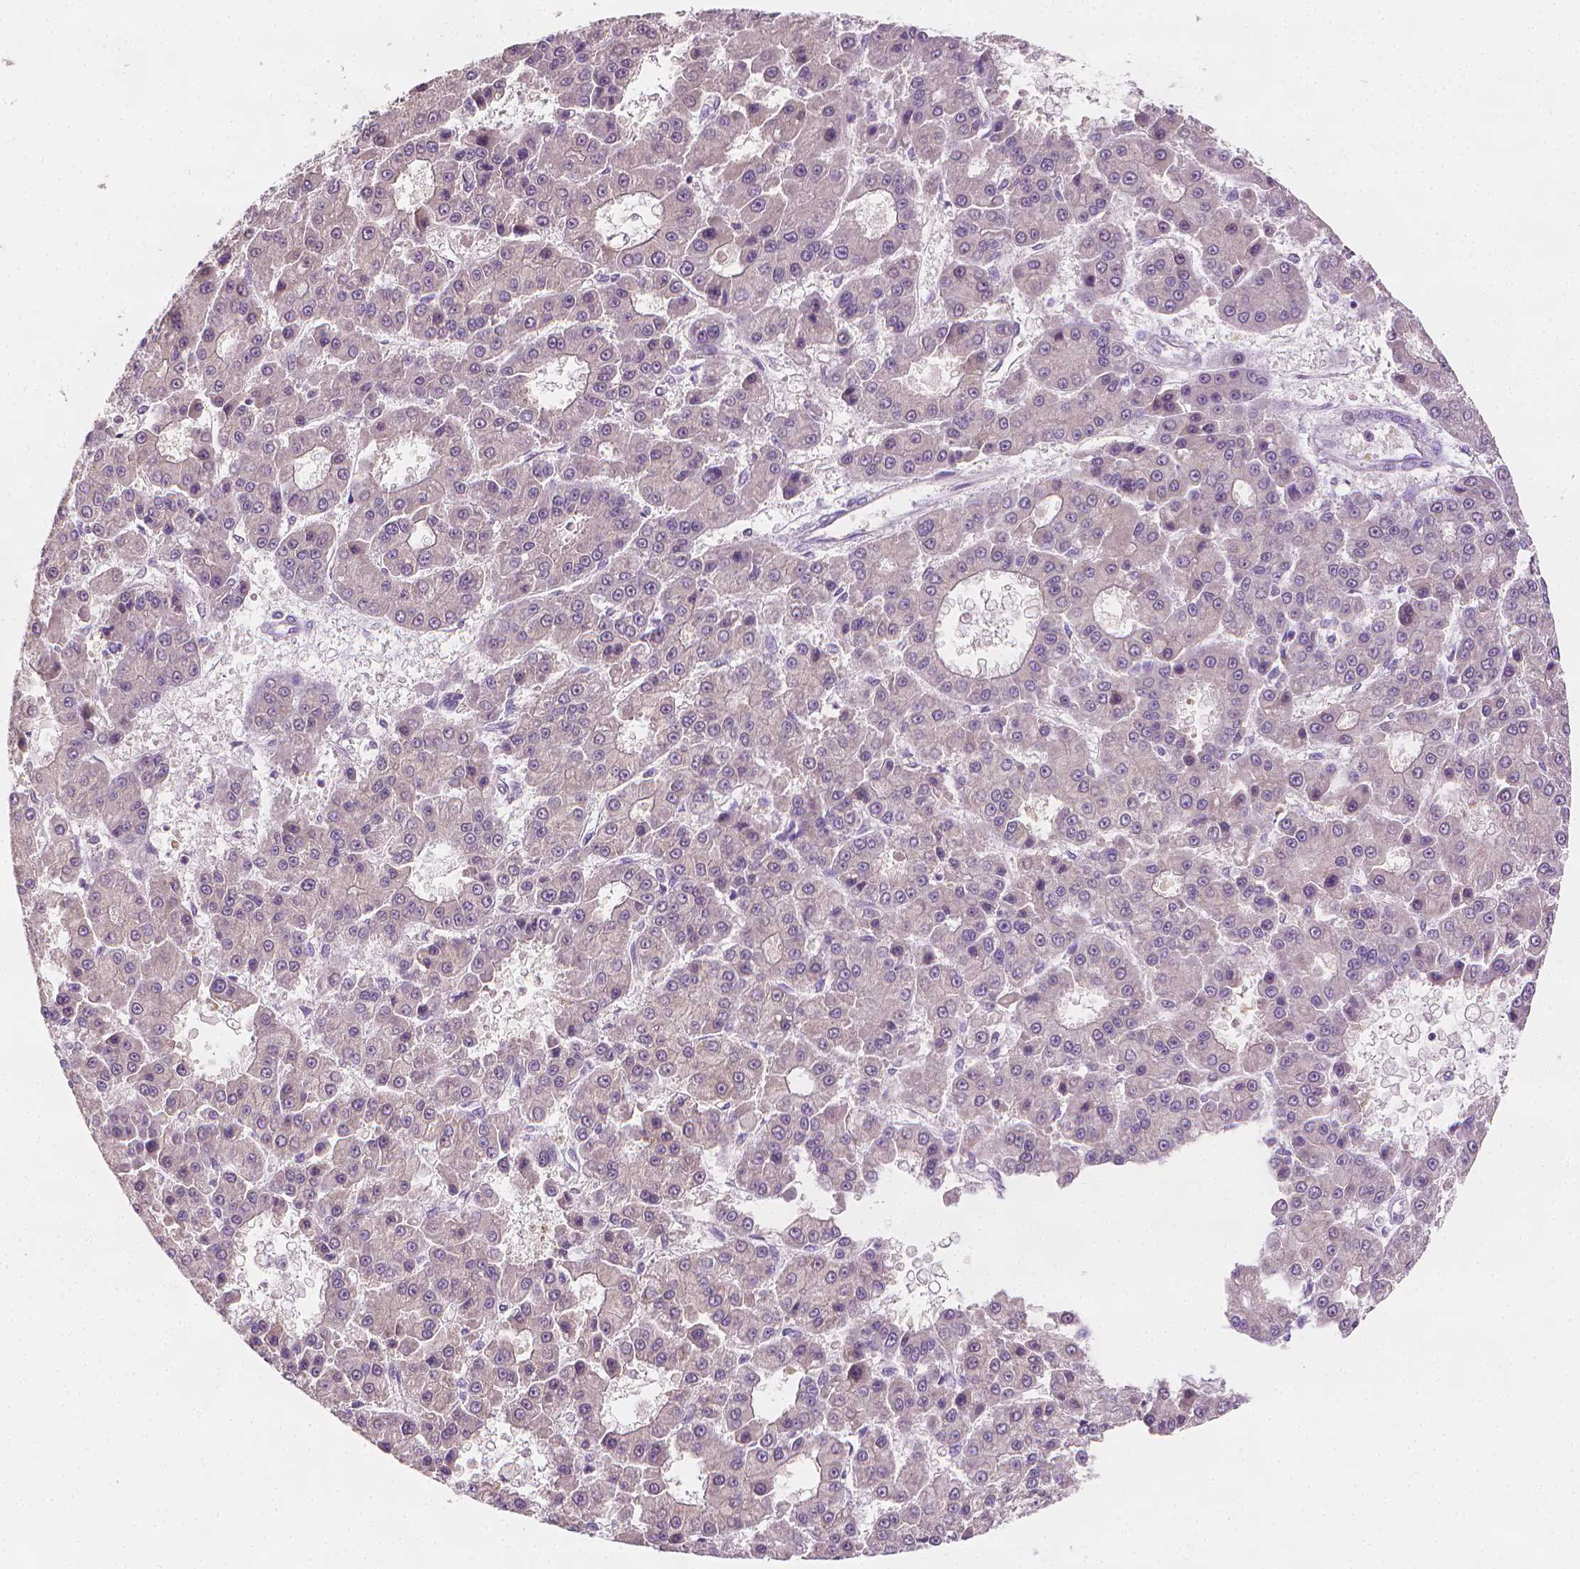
{"staining": {"intensity": "negative", "quantity": "none", "location": "none"}, "tissue": "liver cancer", "cell_type": "Tumor cells", "image_type": "cancer", "snomed": [{"axis": "morphology", "description": "Carcinoma, Hepatocellular, NOS"}, {"axis": "topography", "description": "Liver"}], "caption": "IHC of human liver hepatocellular carcinoma displays no positivity in tumor cells.", "gene": "FASN", "patient": {"sex": "male", "age": 70}}